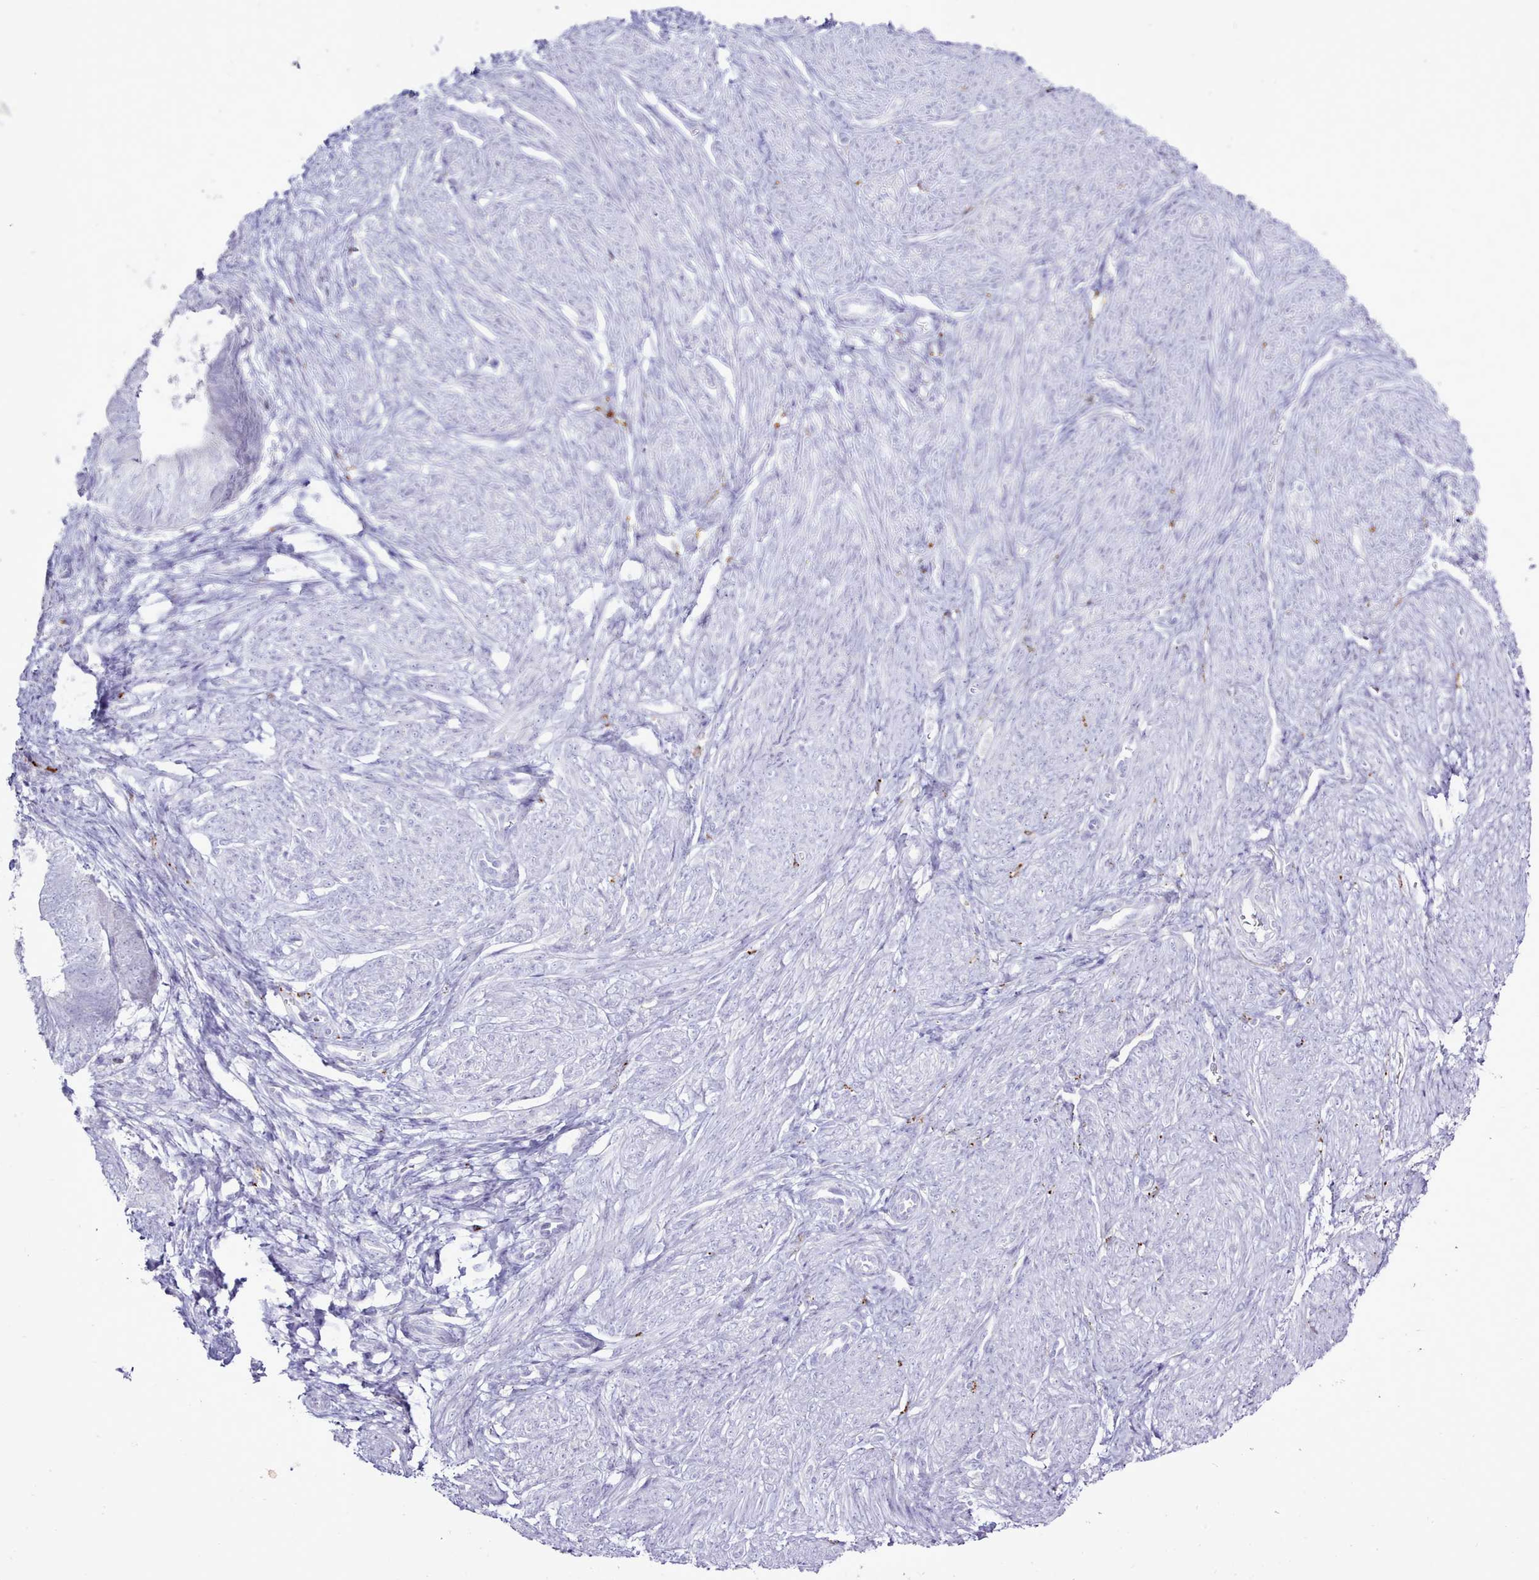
{"staining": {"intensity": "negative", "quantity": "none", "location": "none"}, "tissue": "endometrial cancer", "cell_type": "Tumor cells", "image_type": "cancer", "snomed": [{"axis": "morphology", "description": "Adenocarcinoma, NOS"}, {"axis": "topography", "description": "Endometrium"}], "caption": "This is an IHC photomicrograph of endometrial cancer. There is no positivity in tumor cells.", "gene": "SRD5A1", "patient": {"sex": "female", "age": 87}}